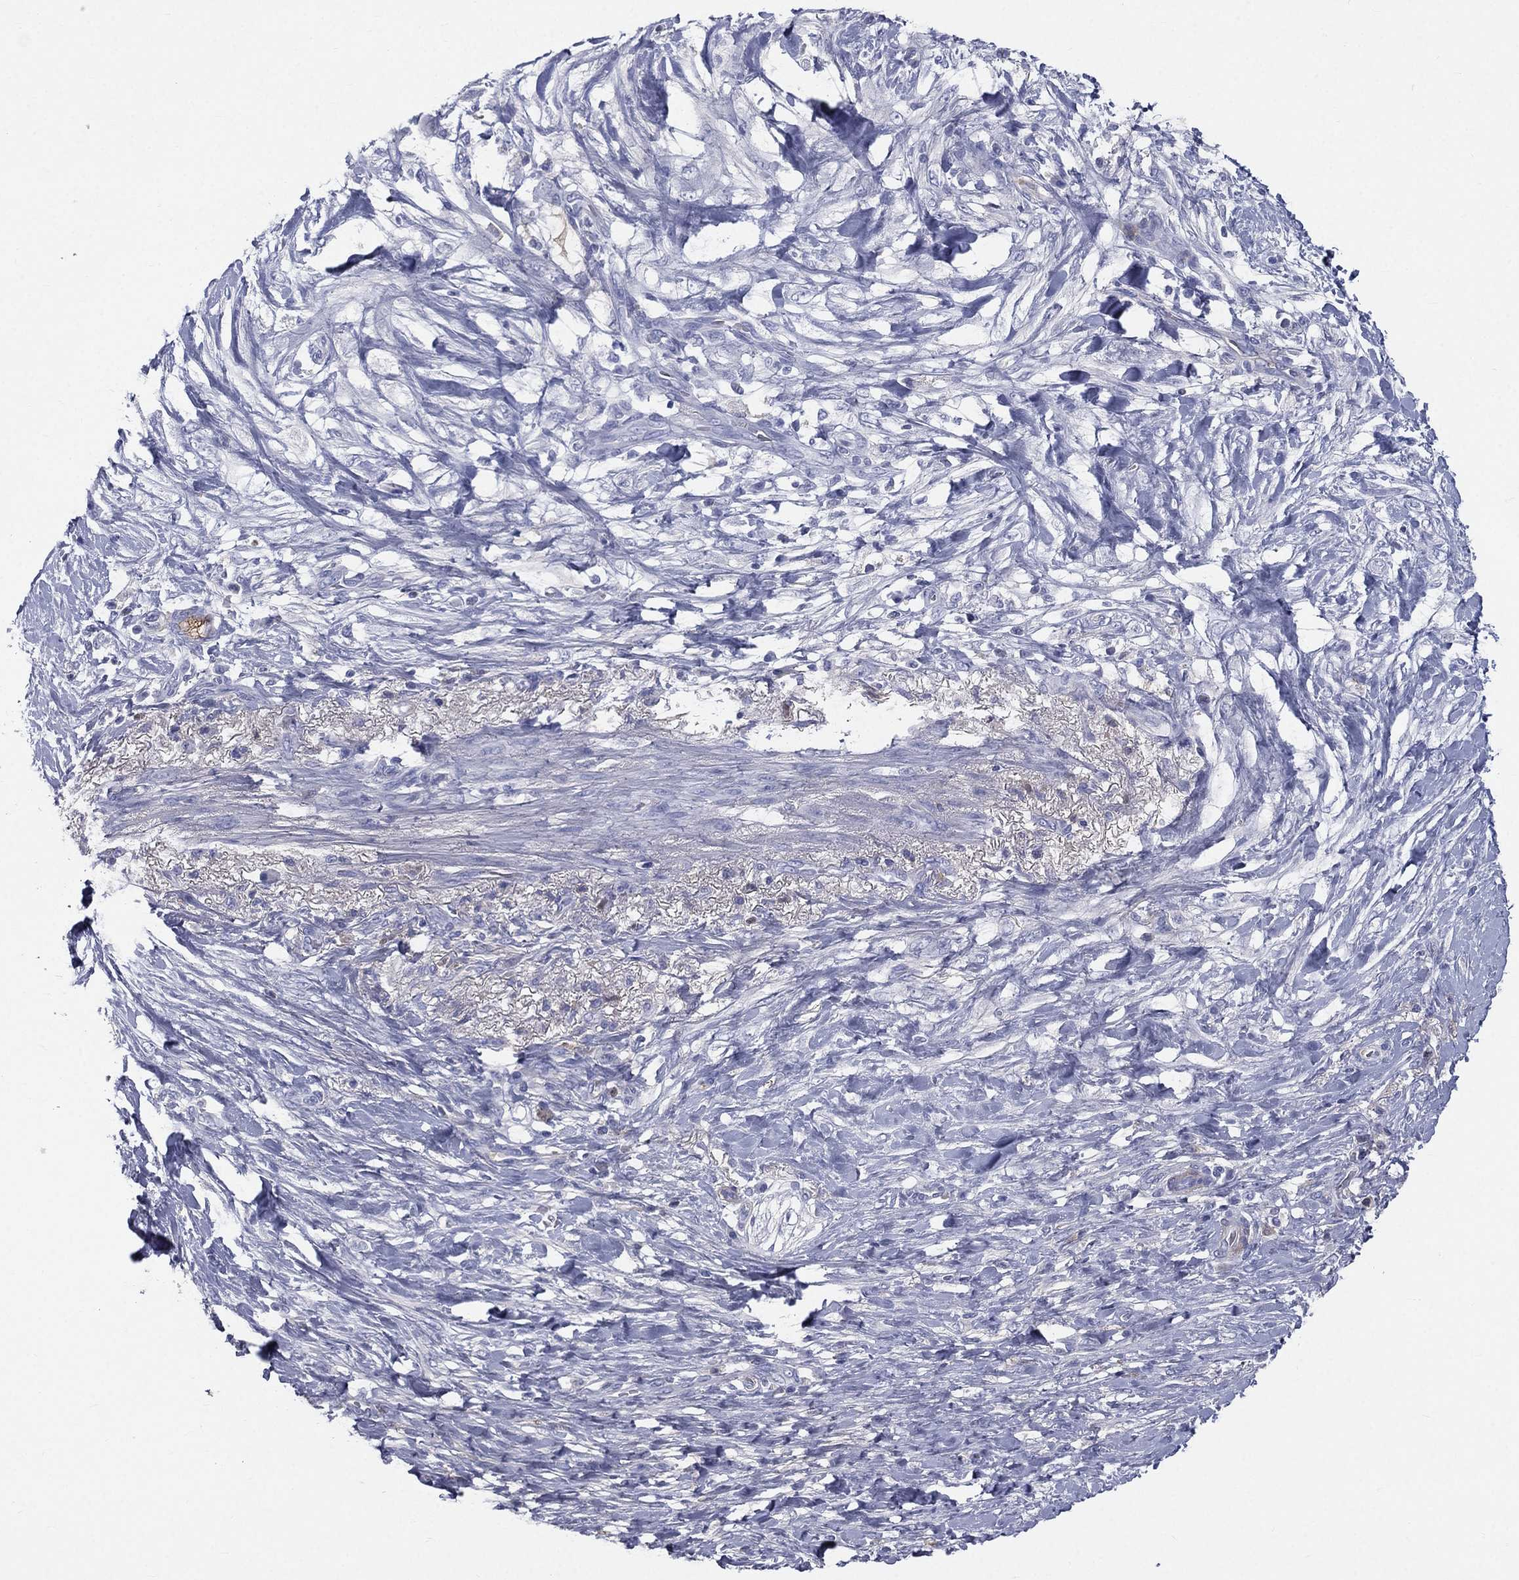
{"staining": {"intensity": "negative", "quantity": "none", "location": "none"}, "tissue": "pancreatic cancer", "cell_type": "Tumor cells", "image_type": "cancer", "snomed": [{"axis": "morphology", "description": "Adenocarcinoma, NOS"}, {"axis": "topography", "description": "Pancreas"}], "caption": "DAB immunohistochemical staining of human adenocarcinoma (pancreatic) shows no significant positivity in tumor cells.", "gene": "HP", "patient": {"sex": "female", "age": 72}}